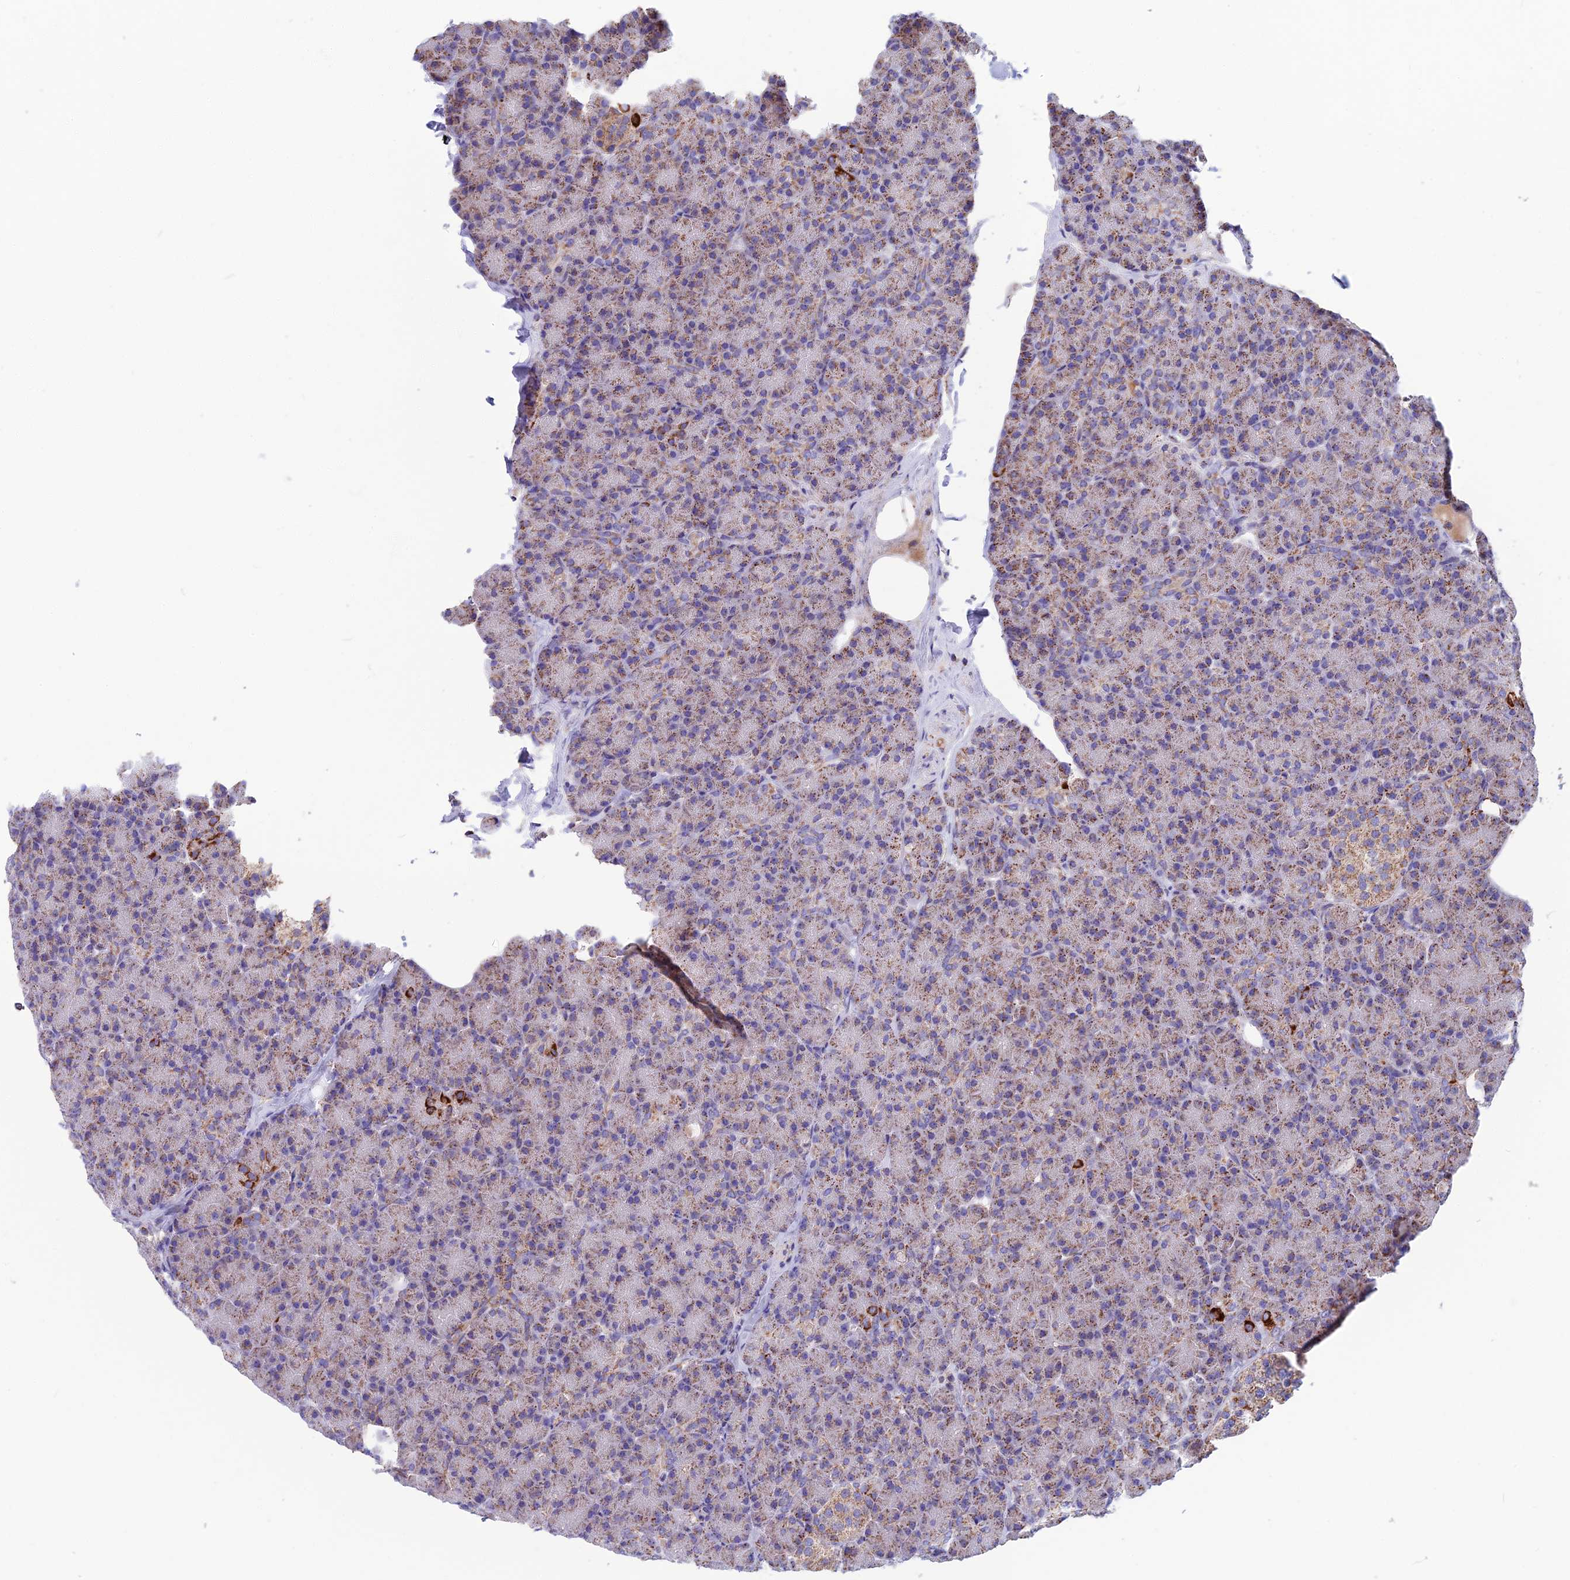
{"staining": {"intensity": "moderate", "quantity": "25%-75%", "location": "cytoplasmic/membranous"}, "tissue": "pancreas", "cell_type": "Exocrine glandular cells", "image_type": "normal", "snomed": [{"axis": "morphology", "description": "Normal tissue, NOS"}, {"axis": "topography", "description": "Pancreas"}], "caption": "Protein positivity by immunohistochemistry reveals moderate cytoplasmic/membranous positivity in approximately 25%-75% of exocrine glandular cells in benign pancreas.", "gene": "CS", "patient": {"sex": "female", "age": 43}}